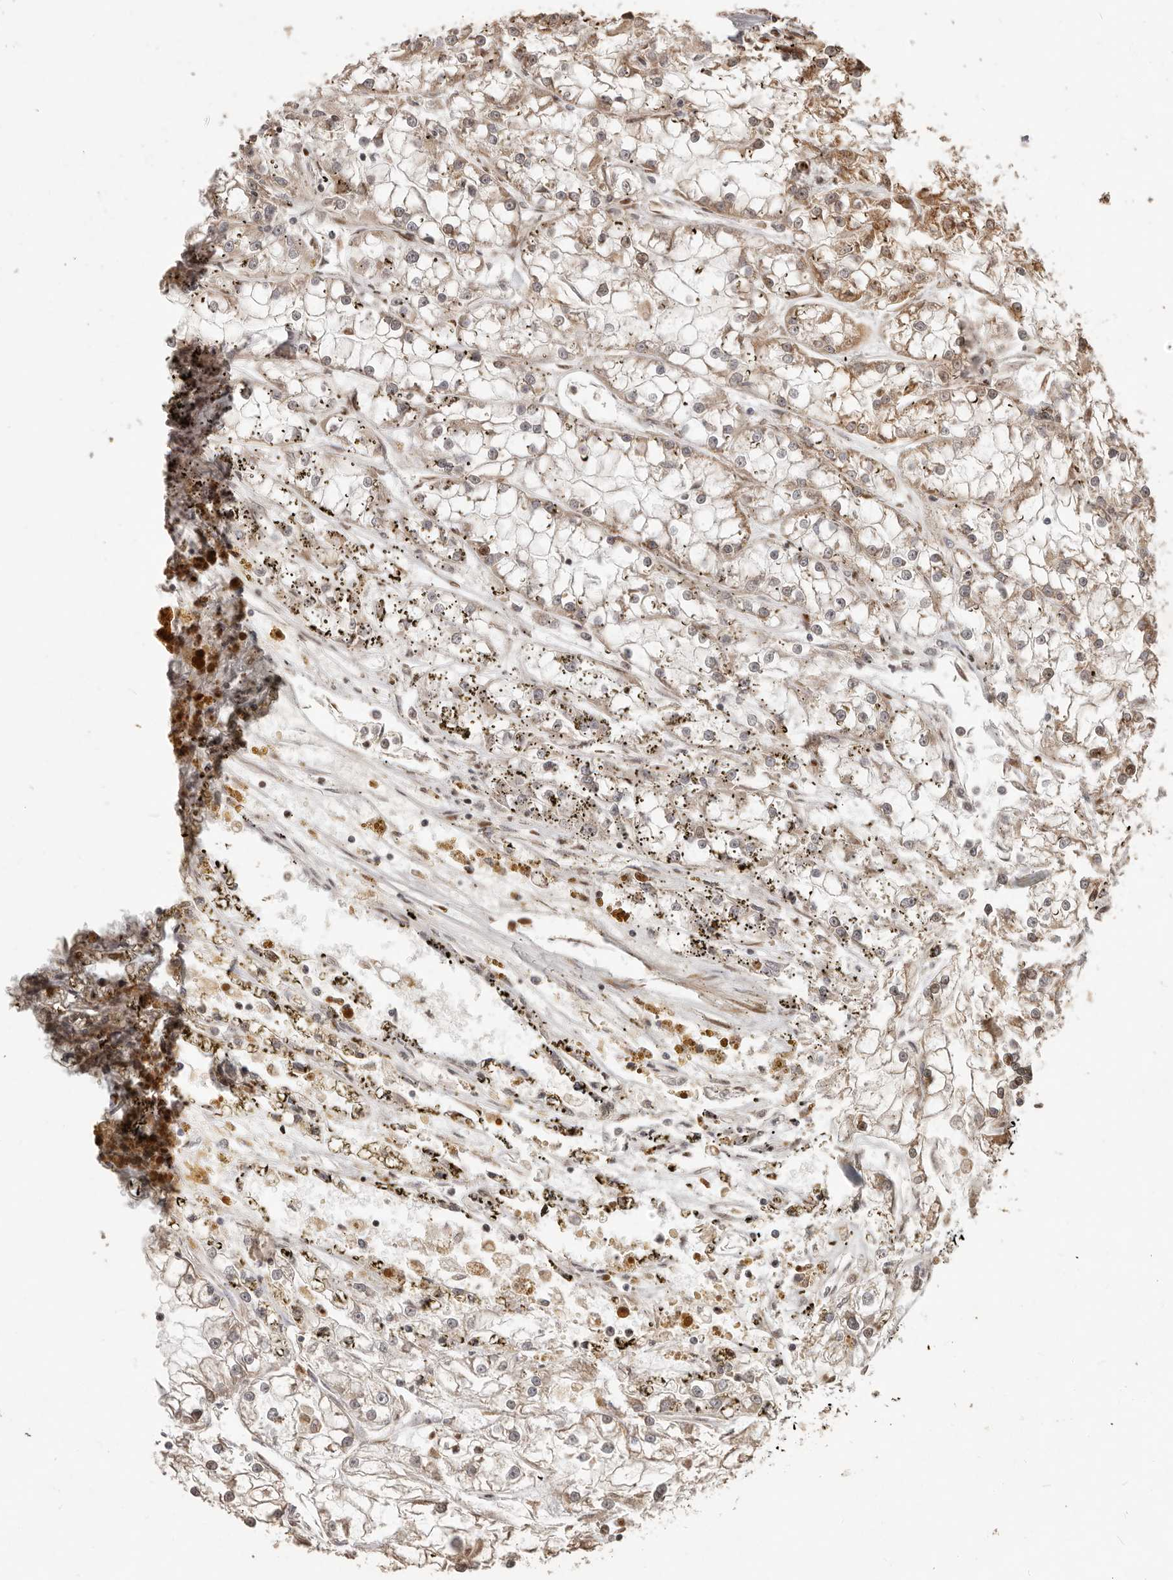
{"staining": {"intensity": "moderate", "quantity": "<25%", "location": "cytoplasmic/membranous"}, "tissue": "renal cancer", "cell_type": "Tumor cells", "image_type": "cancer", "snomed": [{"axis": "morphology", "description": "Adenocarcinoma, NOS"}, {"axis": "topography", "description": "Kidney"}], "caption": "A low amount of moderate cytoplasmic/membranous positivity is seen in about <25% of tumor cells in renal cancer (adenocarcinoma) tissue. (DAB (3,3'-diaminobenzidine) IHC with brightfield microscopy, high magnification).", "gene": "TRIM4", "patient": {"sex": "female", "age": 52}}